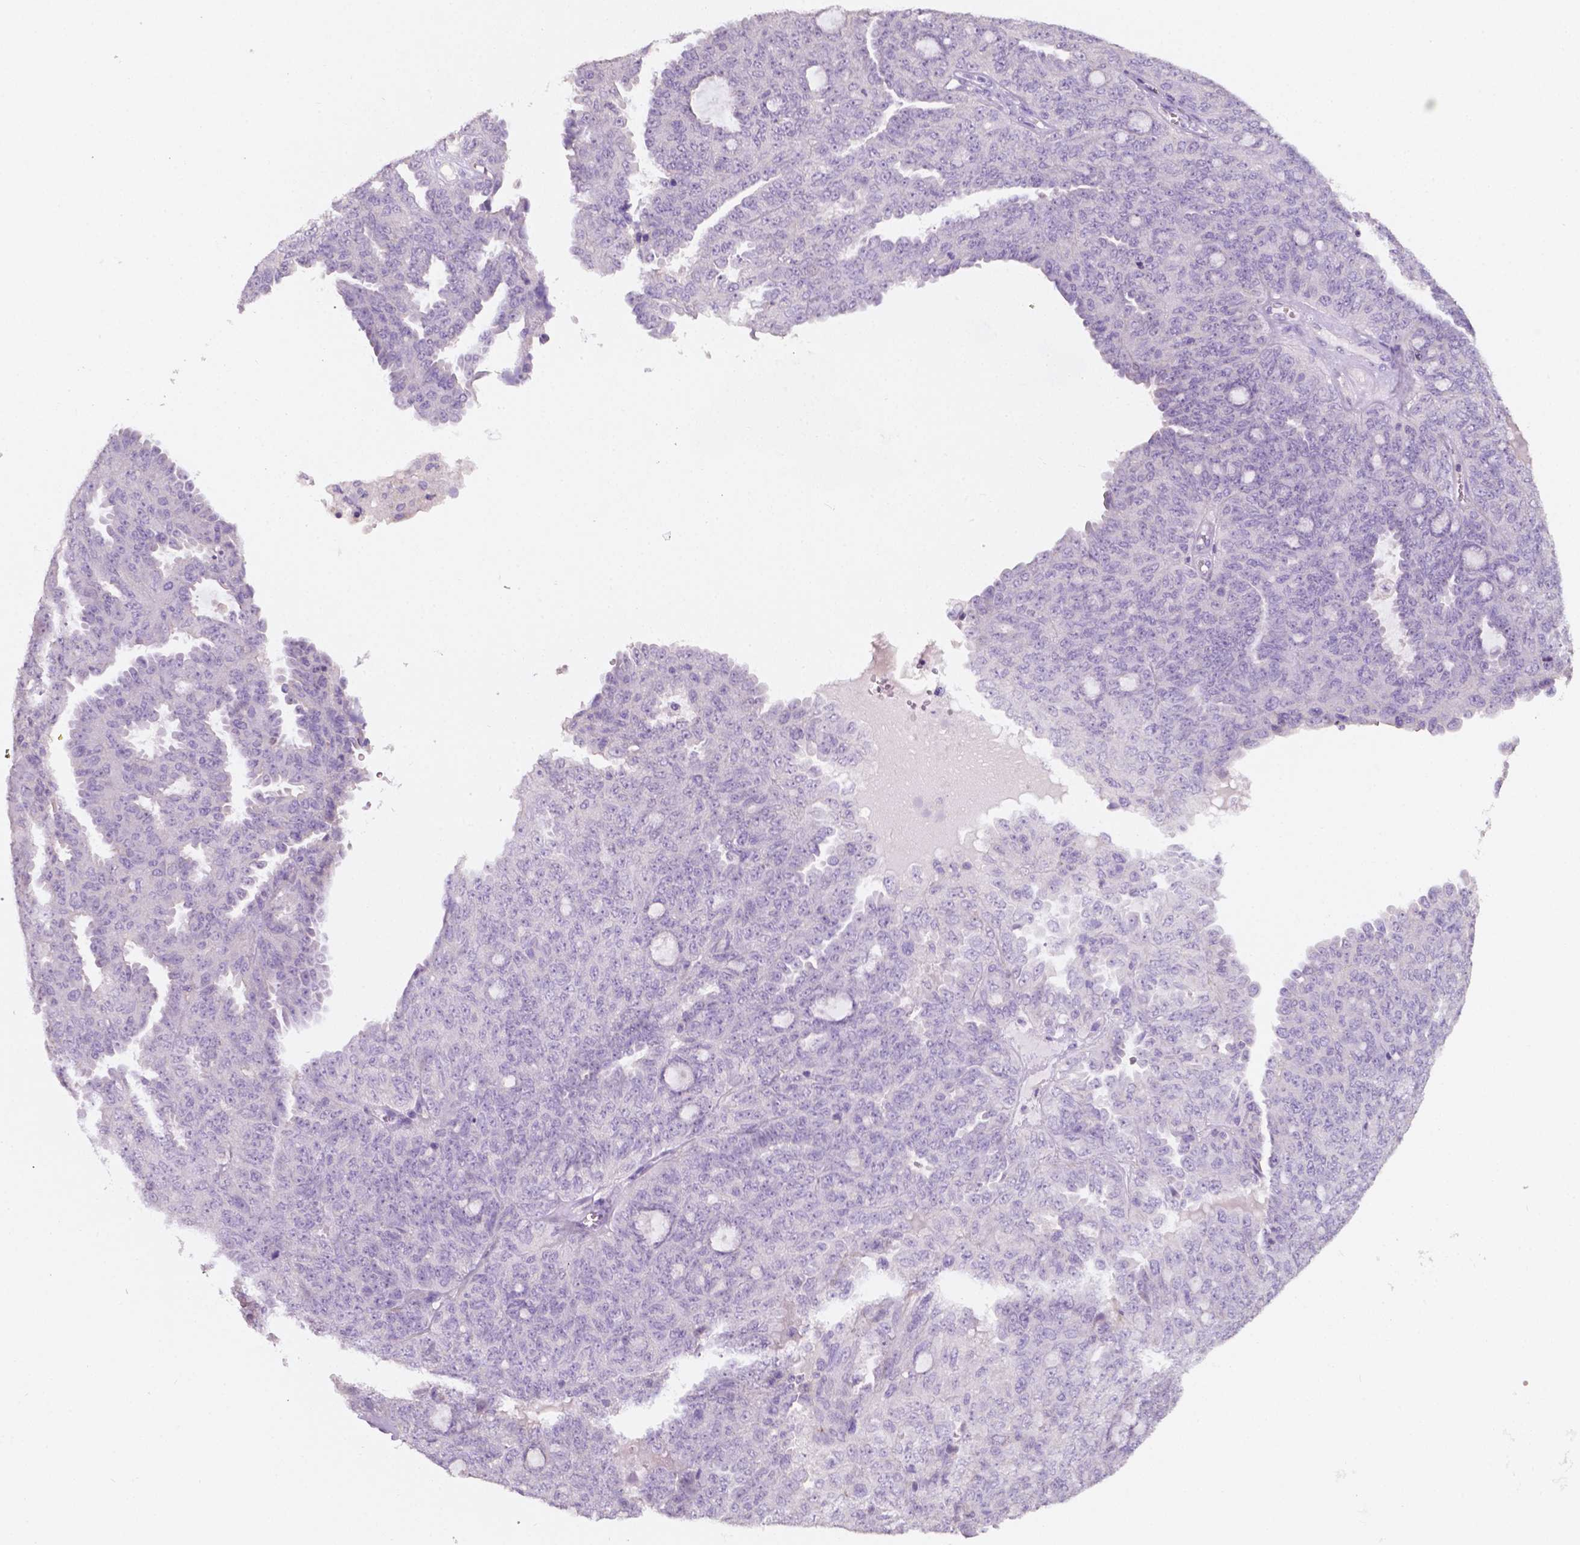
{"staining": {"intensity": "negative", "quantity": "none", "location": "none"}, "tissue": "ovarian cancer", "cell_type": "Tumor cells", "image_type": "cancer", "snomed": [{"axis": "morphology", "description": "Cystadenocarcinoma, serous, NOS"}, {"axis": "topography", "description": "Ovary"}], "caption": "Ovarian serous cystadenocarcinoma was stained to show a protein in brown. There is no significant positivity in tumor cells.", "gene": "EGFR", "patient": {"sex": "female", "age": 71}}